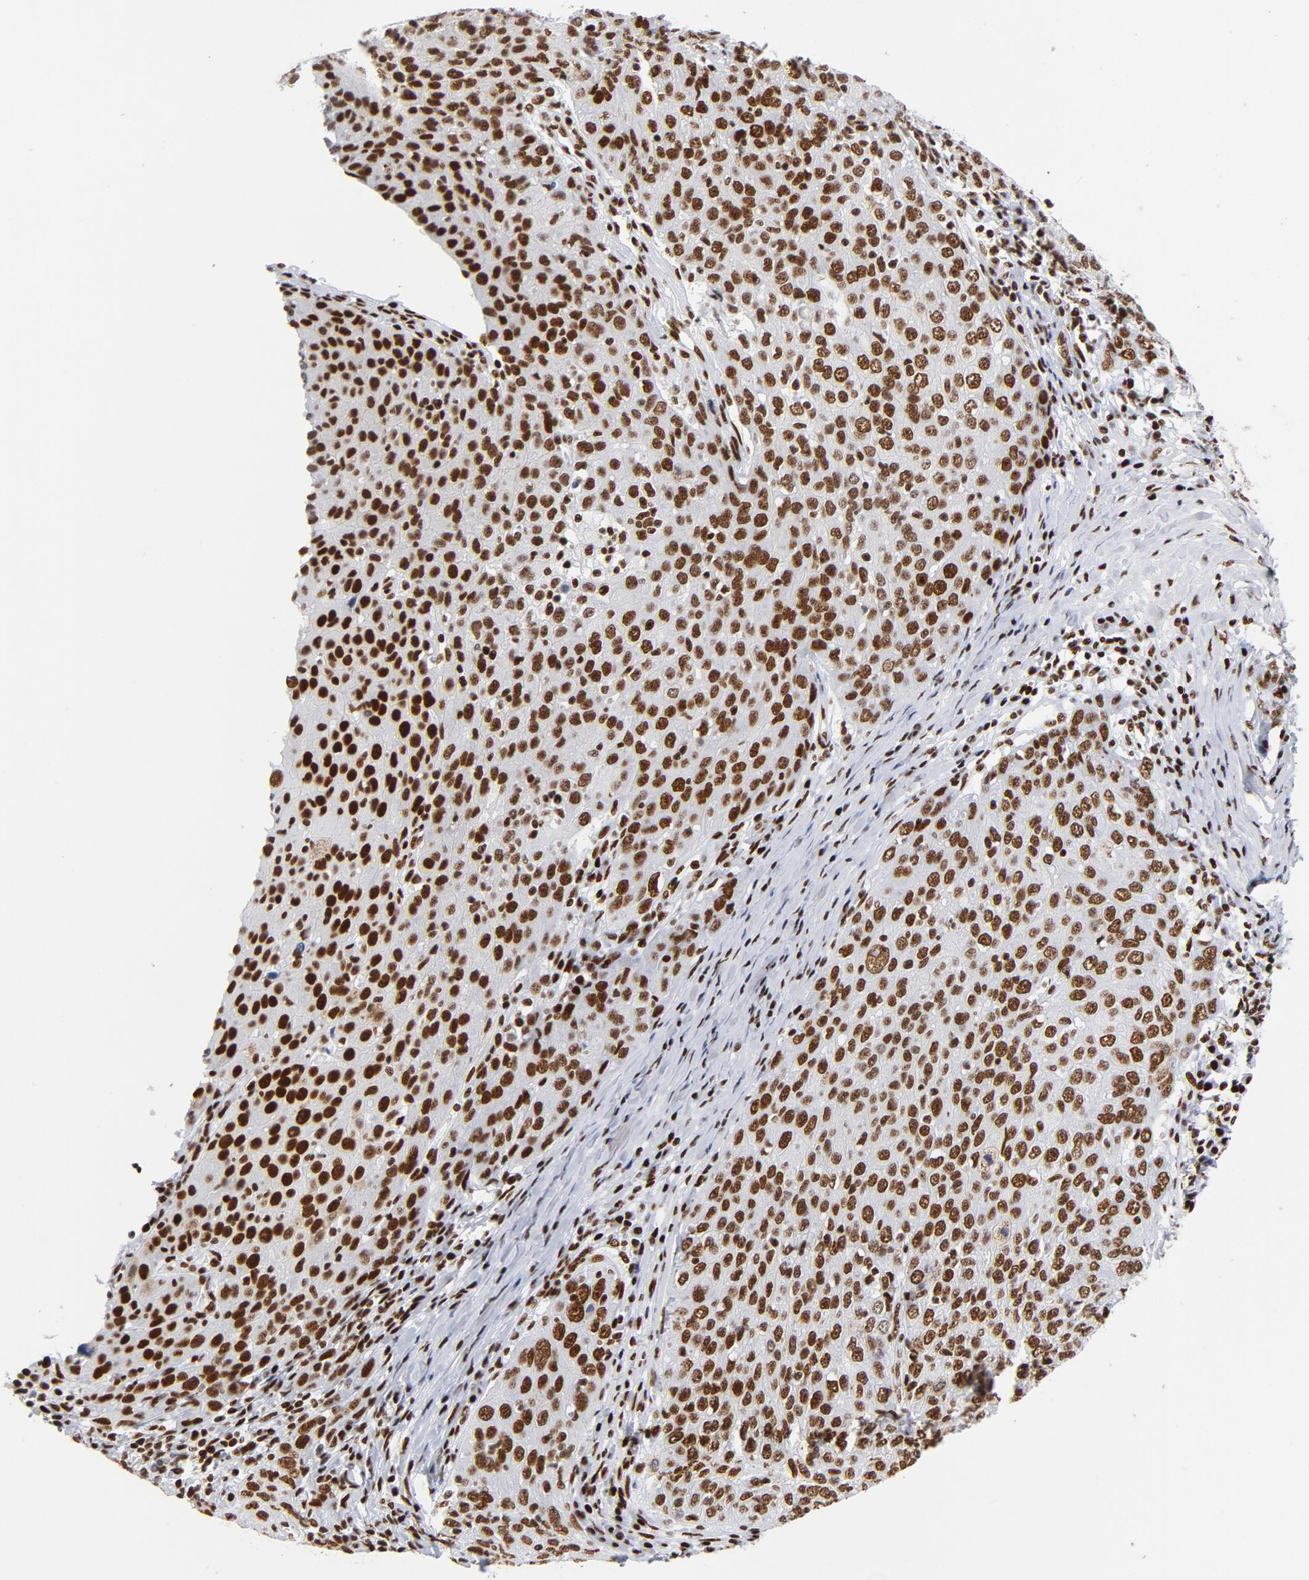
{"staining": {"intensity": "strong", "quantity": ">75%", "location": "nuclear"}, "tissue": "ovarian cancer", "cell_type": "Tumor cells", "image_type": "cancer", "snomed": [{"axis": "morphology", "description": "Carcinoma, endometroid"}, {"axis": "topography", "description": "Ovary"}], "caption": "Protein staining of ovarian cancer (endometroid carcinoma) tissue reveals strong nuclear expression in about >75% of tumor cells. (brown staining indicates protein expression, while blue staining denotes nuclei).", "gene": "XRCC5", "patient": {"sex": "female", "age": 50}}